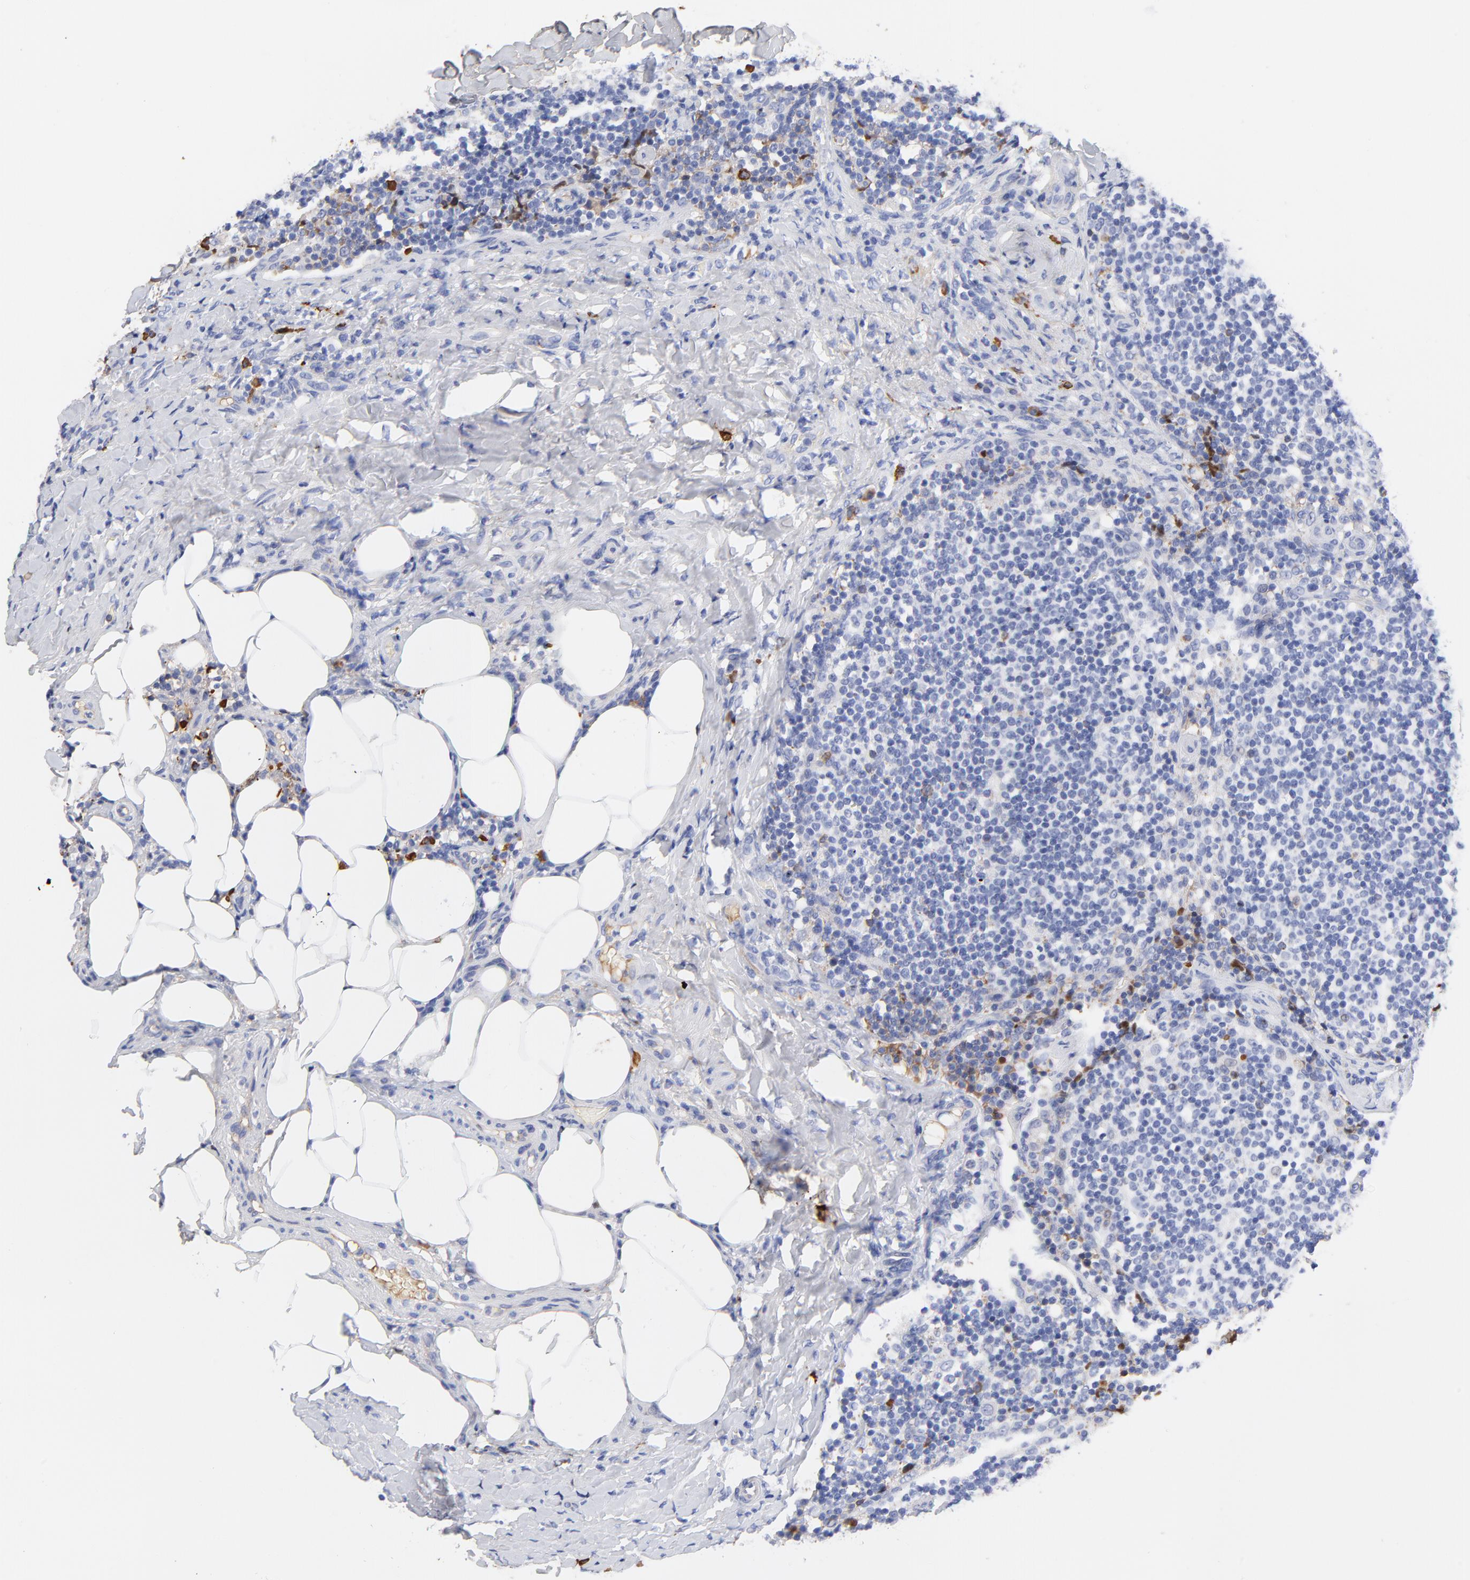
{"staining": {"intensity": "strong", "quantity": "<25%", "location": "cytoplasmic/membranous"}, "tissue": "lymph node", "cell_type": "Germinal center cells", "image_type": "normal", "snomed": [{"axis": "morphology", "description": "Normal tissue, NOS"}, {"axis": "morphology", "description": "Inflammation, NOS"}, {"axis": "topography", "description": "Lymph node"}], "caption": "Approximately <25% of germinal center cells in benign lymph node exhibit strong cytoplasmic/membranous protein staining as visualized by brown immunohistochemical staining.", "gene": "IGLV3", "patient": {"sex": "male", "age": 46}}